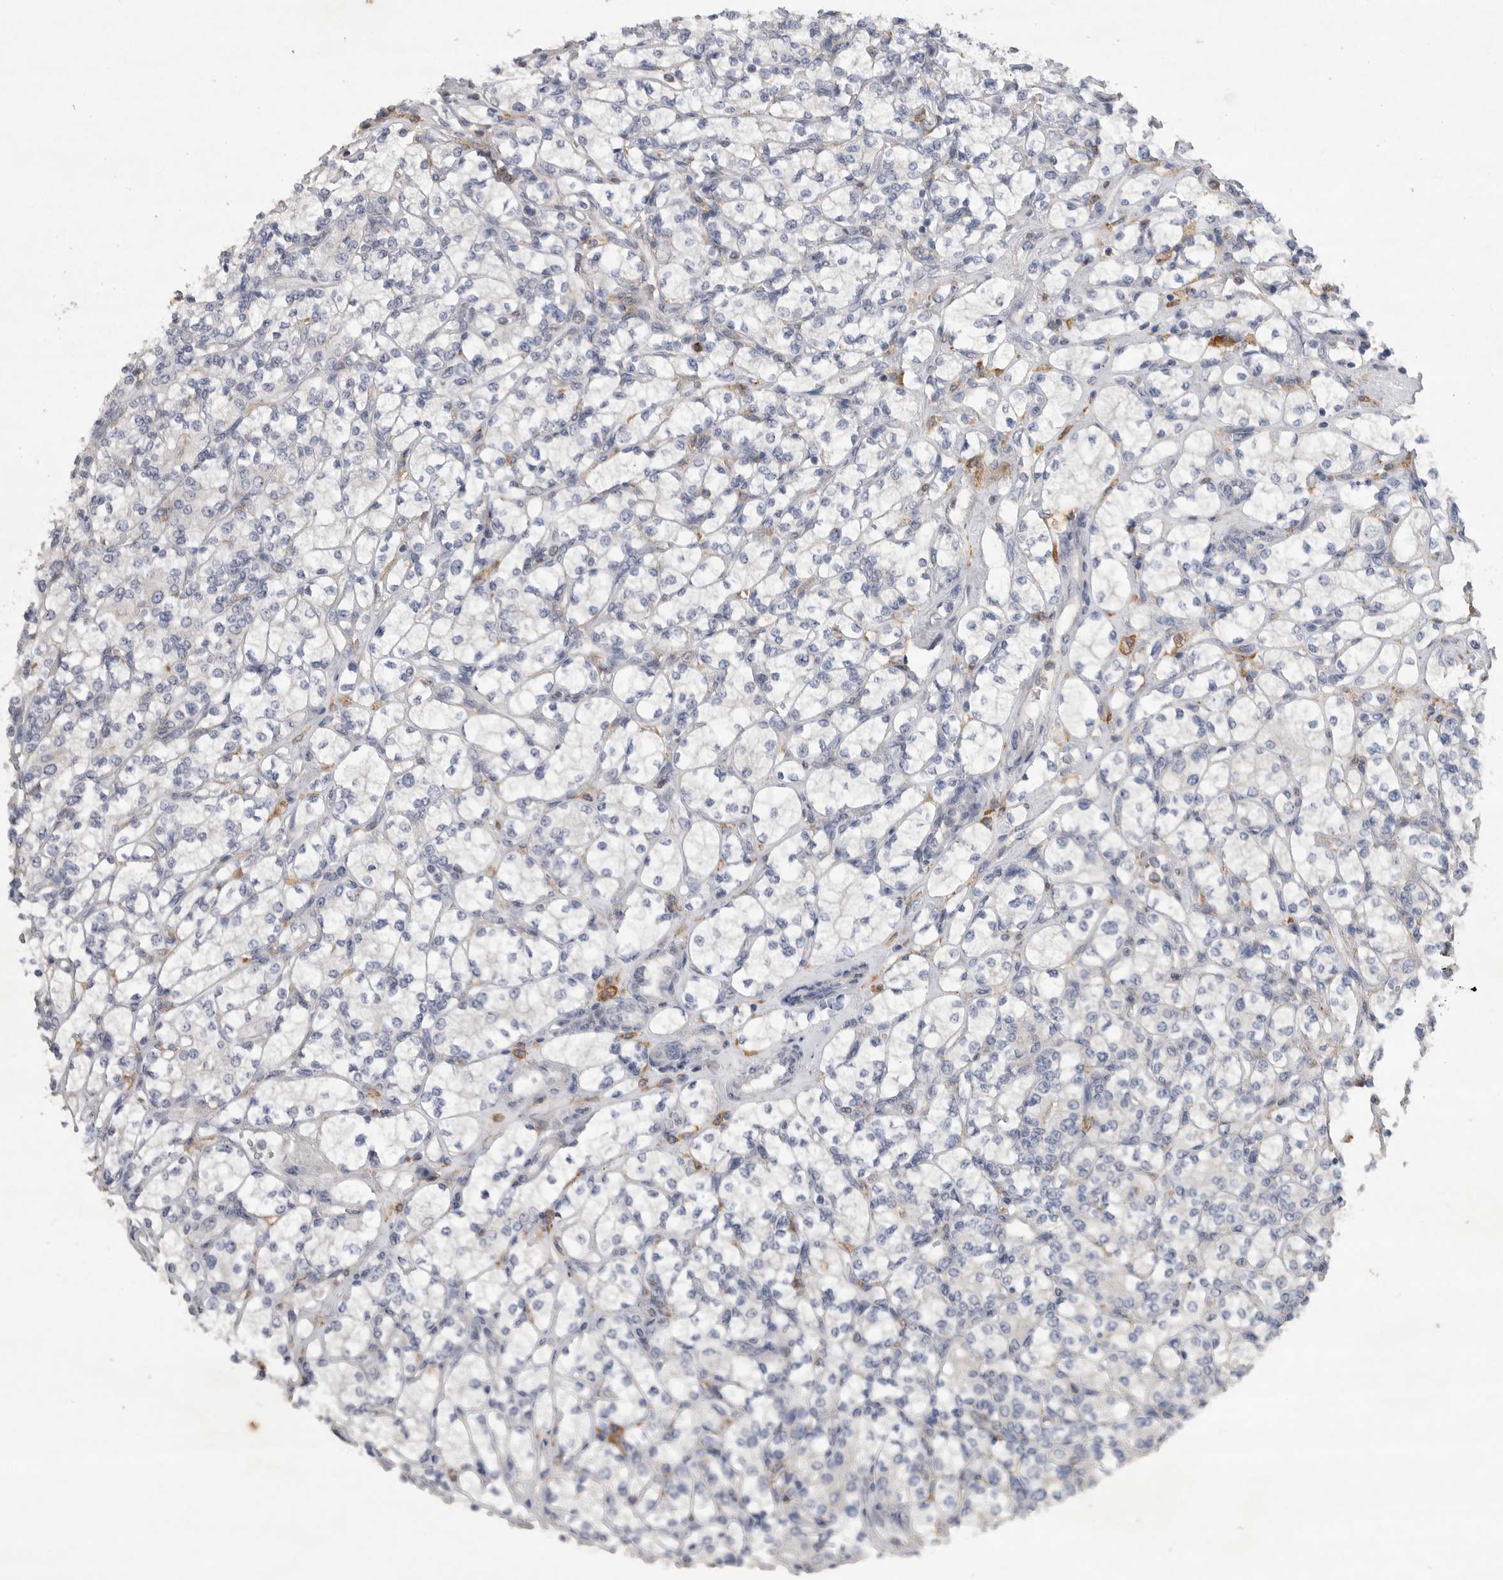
{"staining": {"intensity": "negative", "quantity": "none", "location": "none"}, "tissue": "renal cancer", "cell_type": "Tumor cells", "image_type": "cancer", "snomed": [{"axis": "morphology", "description": "Adenocarcinoma, NOS"}, {"axis": "topography", "description": "Kidney"}], "caption": "The photomicrograph displays no staining of tumor cells in adenocarcinoma (renal). (Brightfield microscopy of DAB (3,3'-diaminobenzidine) immunohistochemistry (IHC) at high magnification).", "gene": "EDEM3", "patient": {"sex": "male", "age": 77}}